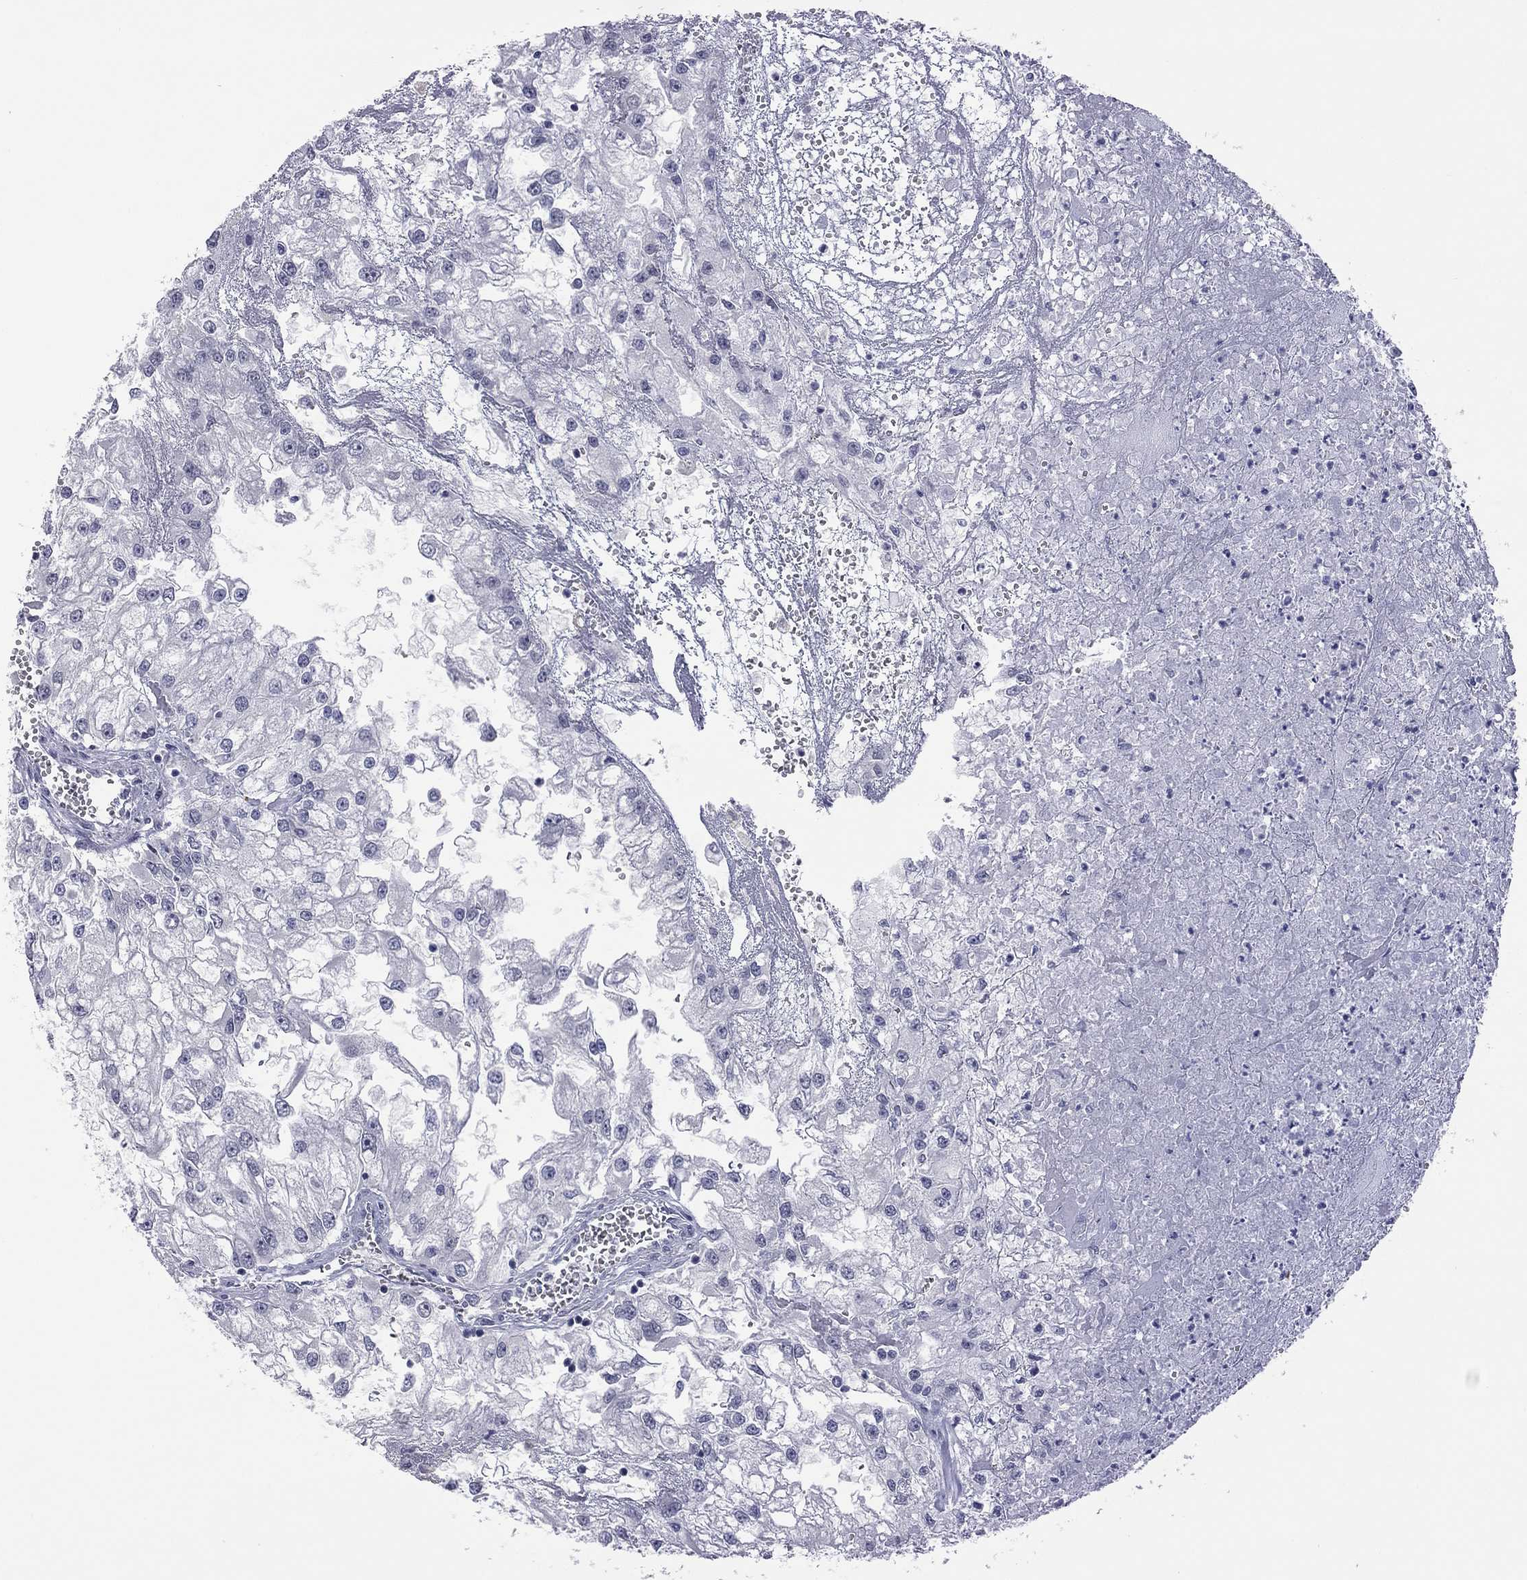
{"staining": {"intensity": "negative", "quantity": "none", "location": "none"}, "tissue": "renal cancer", "cell_type": "Tumor cells", "image_type": "cancer", "snomed": [{"axis": "morphology", "description": "Adenocarcinoma, NOS"}, {"axis": "topography", "description": "Kidney"}], "caption": "IHC photomicrograph of renal cancer (adenocarcinoma) stained for a protein (brown), which reveals no positivity in tumor cells.", "gene": "POU5F2", "patient": {"sex": "male", "age": 59}}